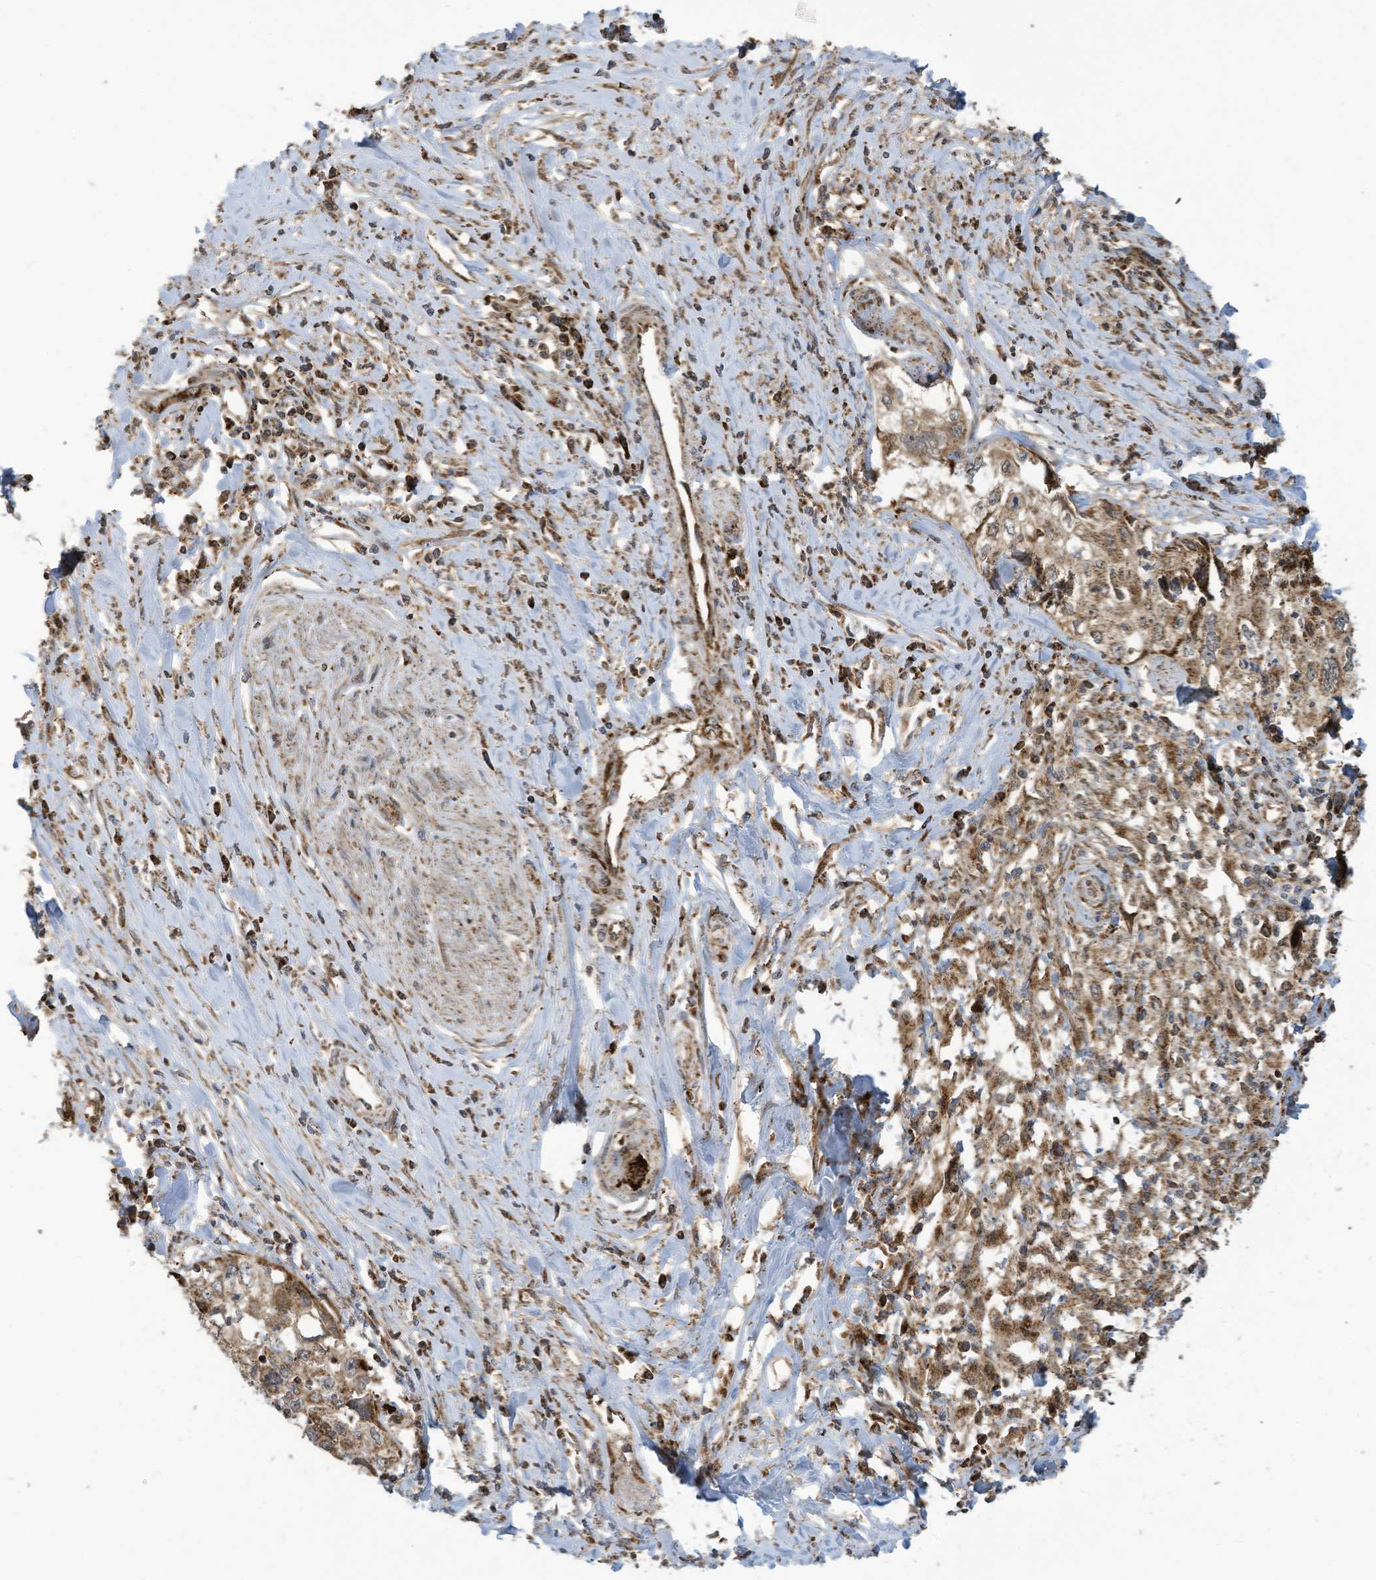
{"staining": {"intensity": "moderate", "quantity": ">75%", "location": "cytoplasmic/membranous"}, "tissue": "cervical cancer", "cell_type": "Tumor cells", "image_type": "cancer", "snomed": [{"axis": "morphology", "description": "Squamous cell carcinoma, NOS"}, {"axis": "topography", "description": "Cervix"}], "caption": "Protein analysis of squamous cell carcinoma (cervical) tissue shows moderate cytoplasmic/membranous positivity in about >75% of tumor cells. Immunohistochemistry stains the protein of interest in brown and the nuclei are stained blue.", "gene": "COX10", "patient": {"sex": "female", "age": 31}}